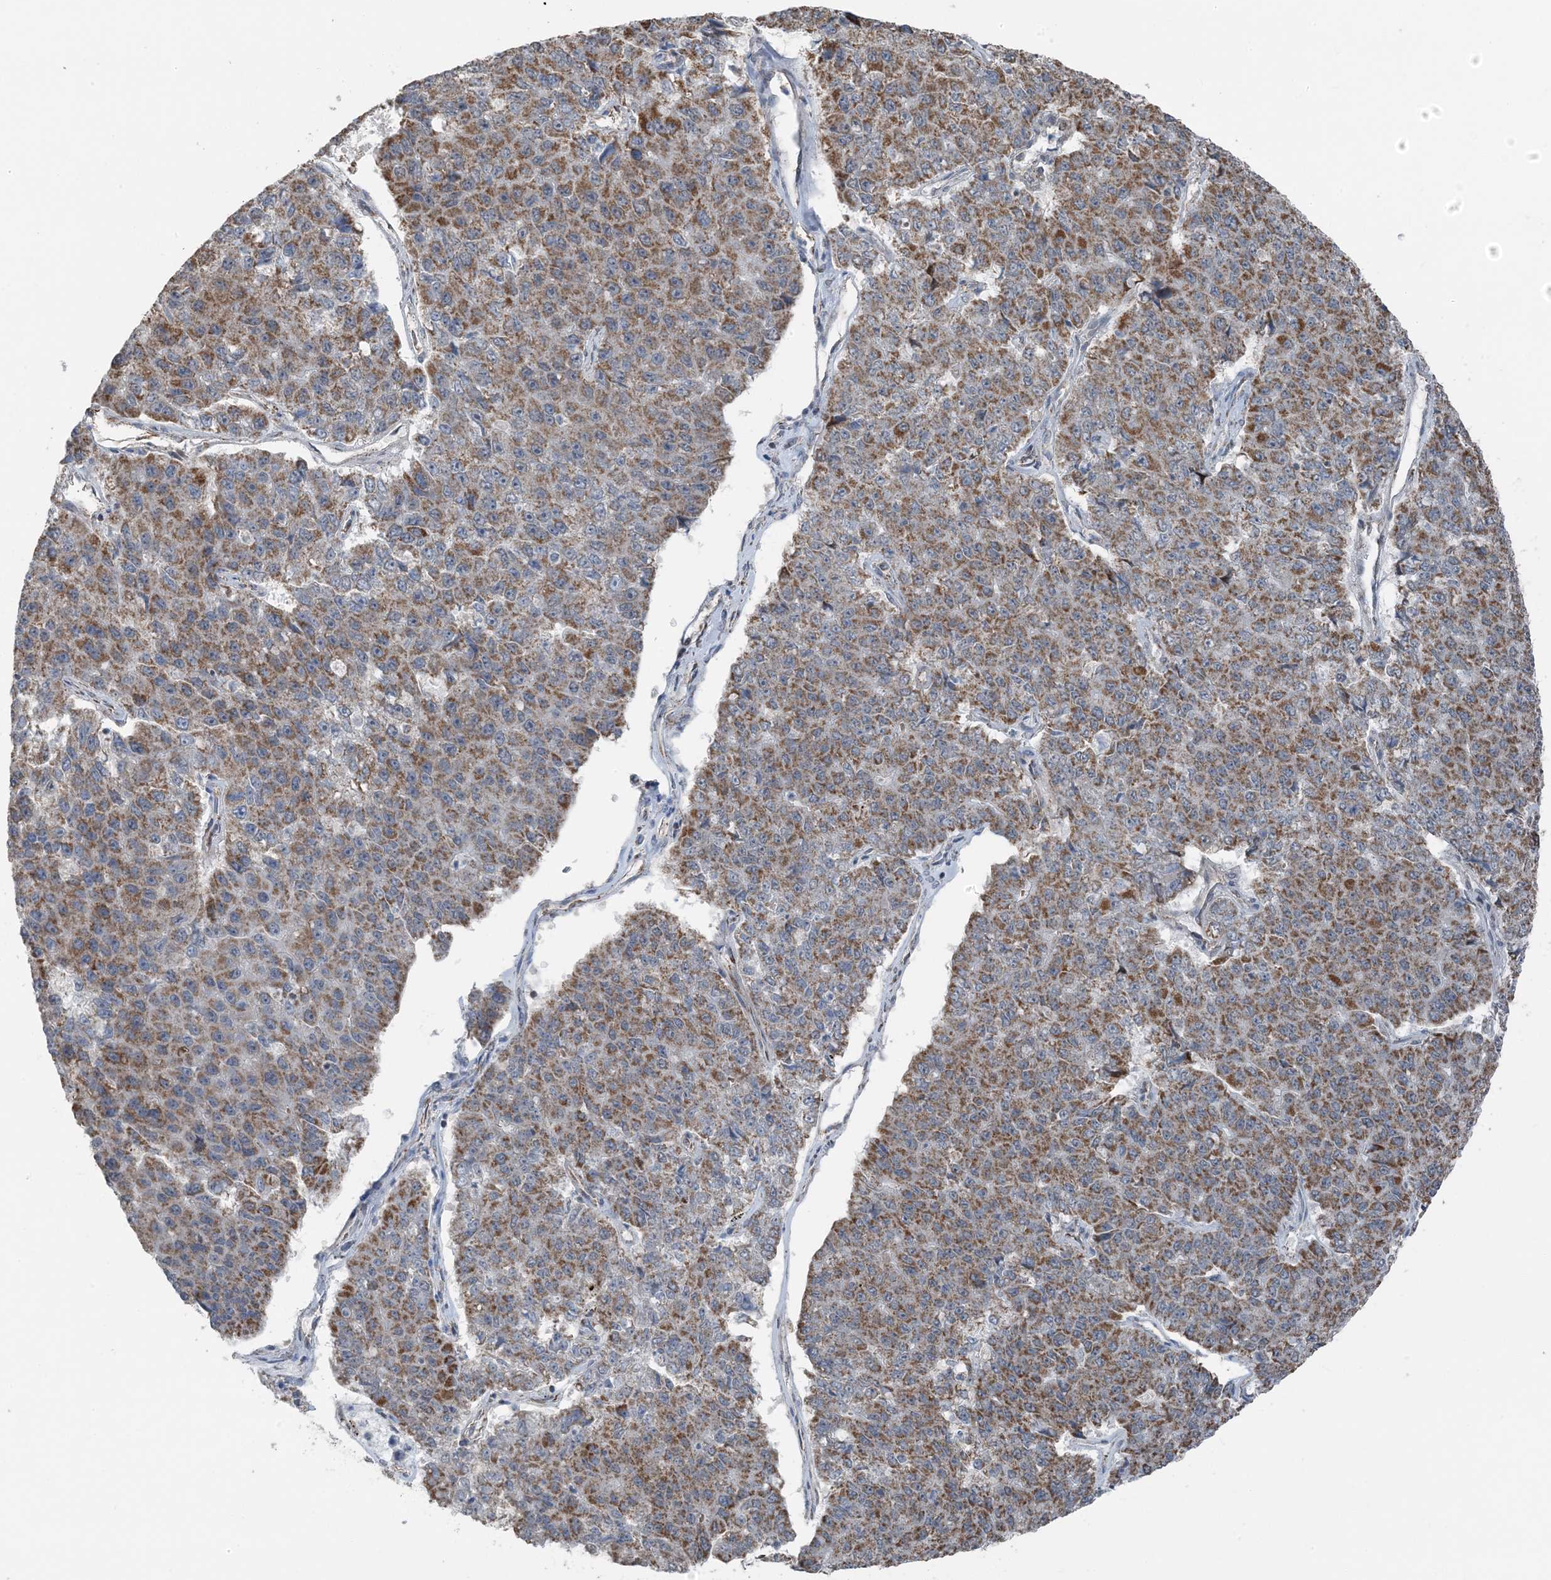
{"staining": {"intensity": "moderate", "quantity": ">75%", "location": "cytoplasmic/membranous"}, "tissue": "pancreatic cancer", "cell_type": "Tumor cells", "image_type": "cancer", "snomed": [{"axis": "morphology", "description": "Adenocarcinoma, NOS"}, {"axis": "topography", "description": "Pancreas"}], "caption": "Protein analysis of pancreatic cancer (adenocarcinoma) tissue exhibits moderate cytoplasmic/membranous positivity in approximately >75% of tumor cells. (DAB (3,3'-diaminobenzidine) IHC with brightfield microscopy, high magnification).", "gene": "PILRB", "patient": {"sex": "male", "age": 50}}